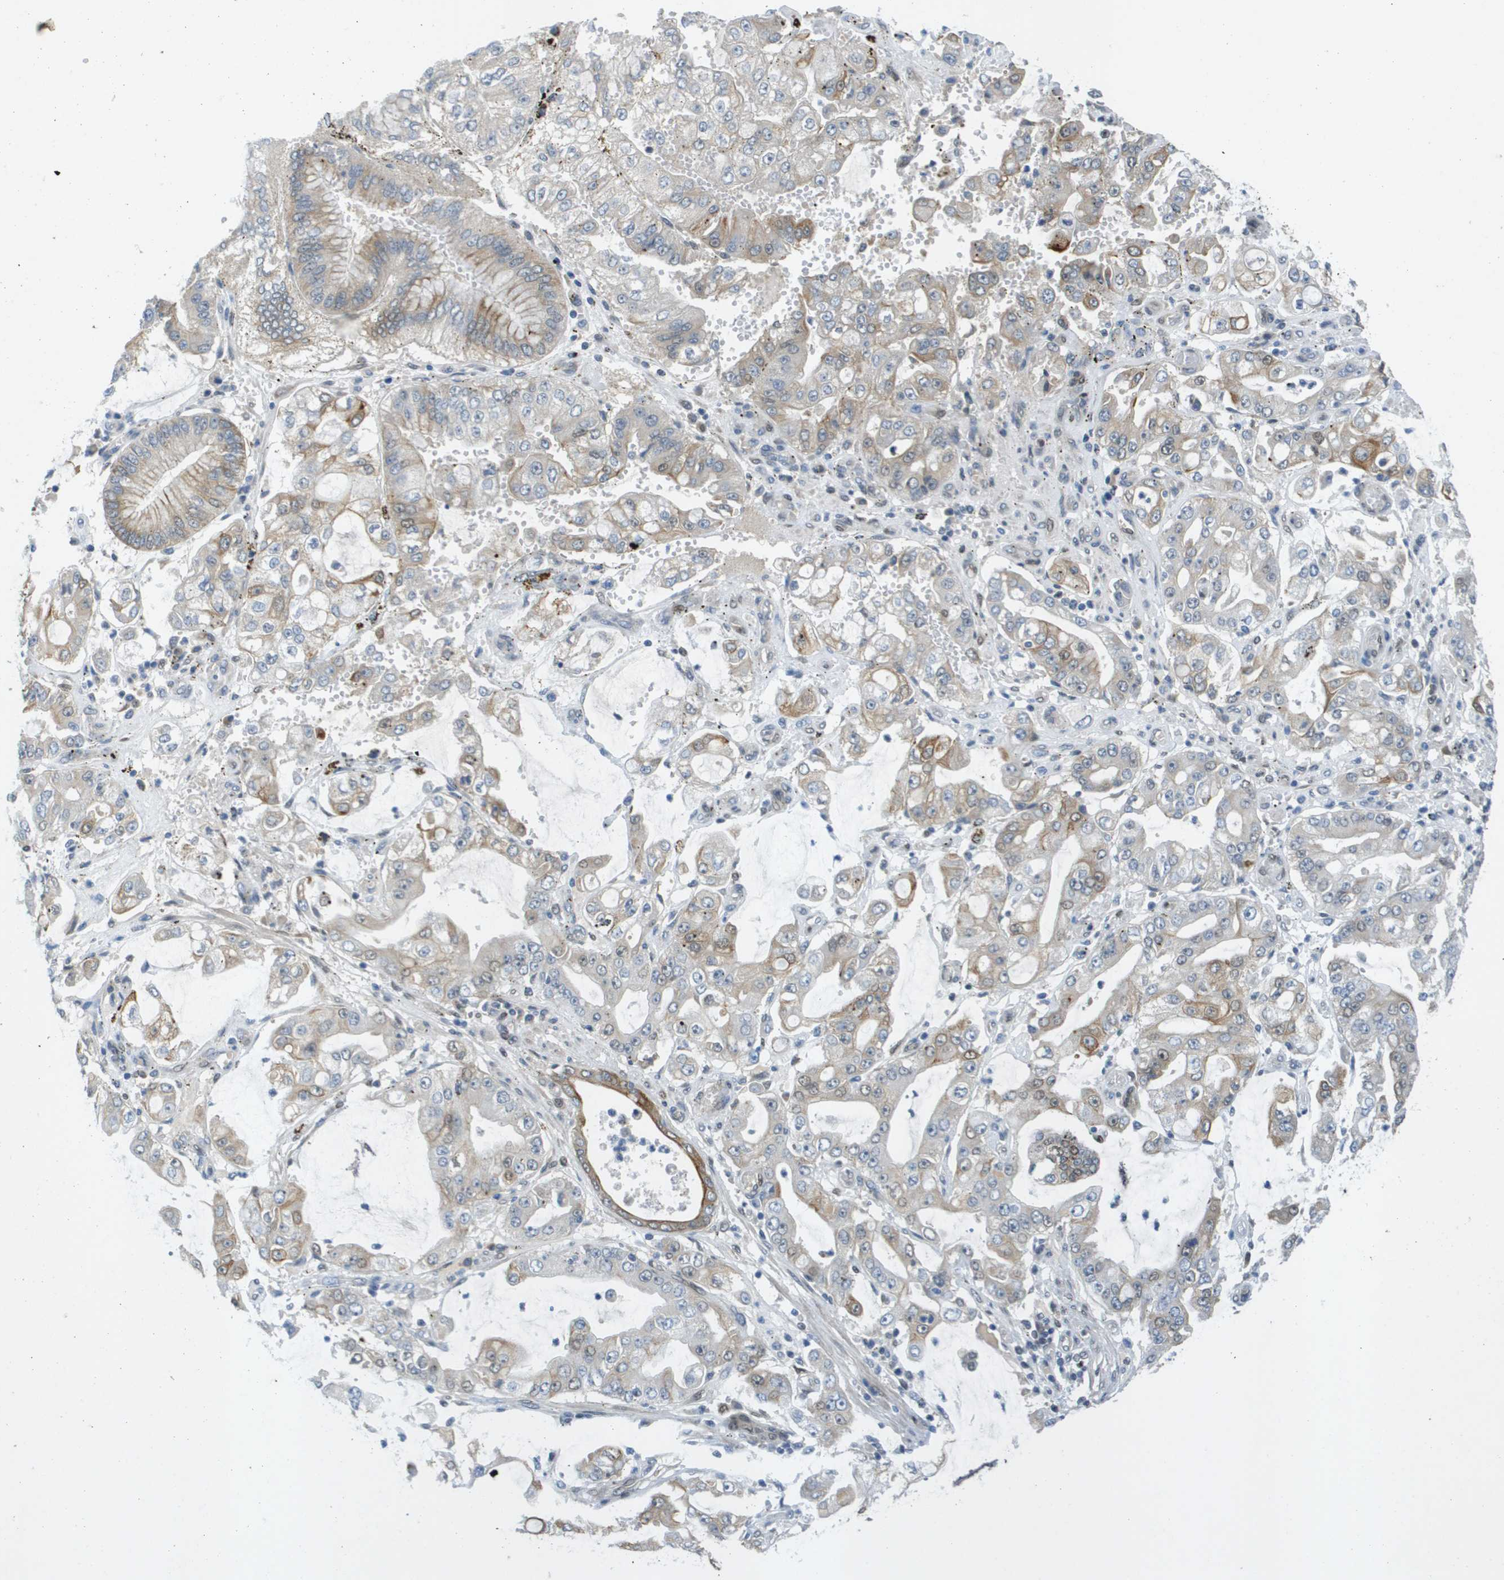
{"staining": {"intensity": "moderate", "quantity": "<25%", "location": "cytoplasmic/membranous"}, "tissue": "stomach cancer", "cell_type": "Tumor cells", "image_type": "cancer", "snomed": [{"axis": "morphology", "description": "Adenocarcinoma, NOS"}, {"axis": "topography", "description": "Stomach"}], "caption": "DAB immunohistochemical staining of stomach cancer (adenocarcinoma) reveals moderate cytoplasmic/membranous protein expression in approximately <25% of tumor cells. The staining was performed using DAB to visualize the protein expression in brown, while the nuclei were stained in blue with hematoxylin (Magnification: 20x).", "gene": "ARID1B", "patient": {"sex": "male", "age": 76}}